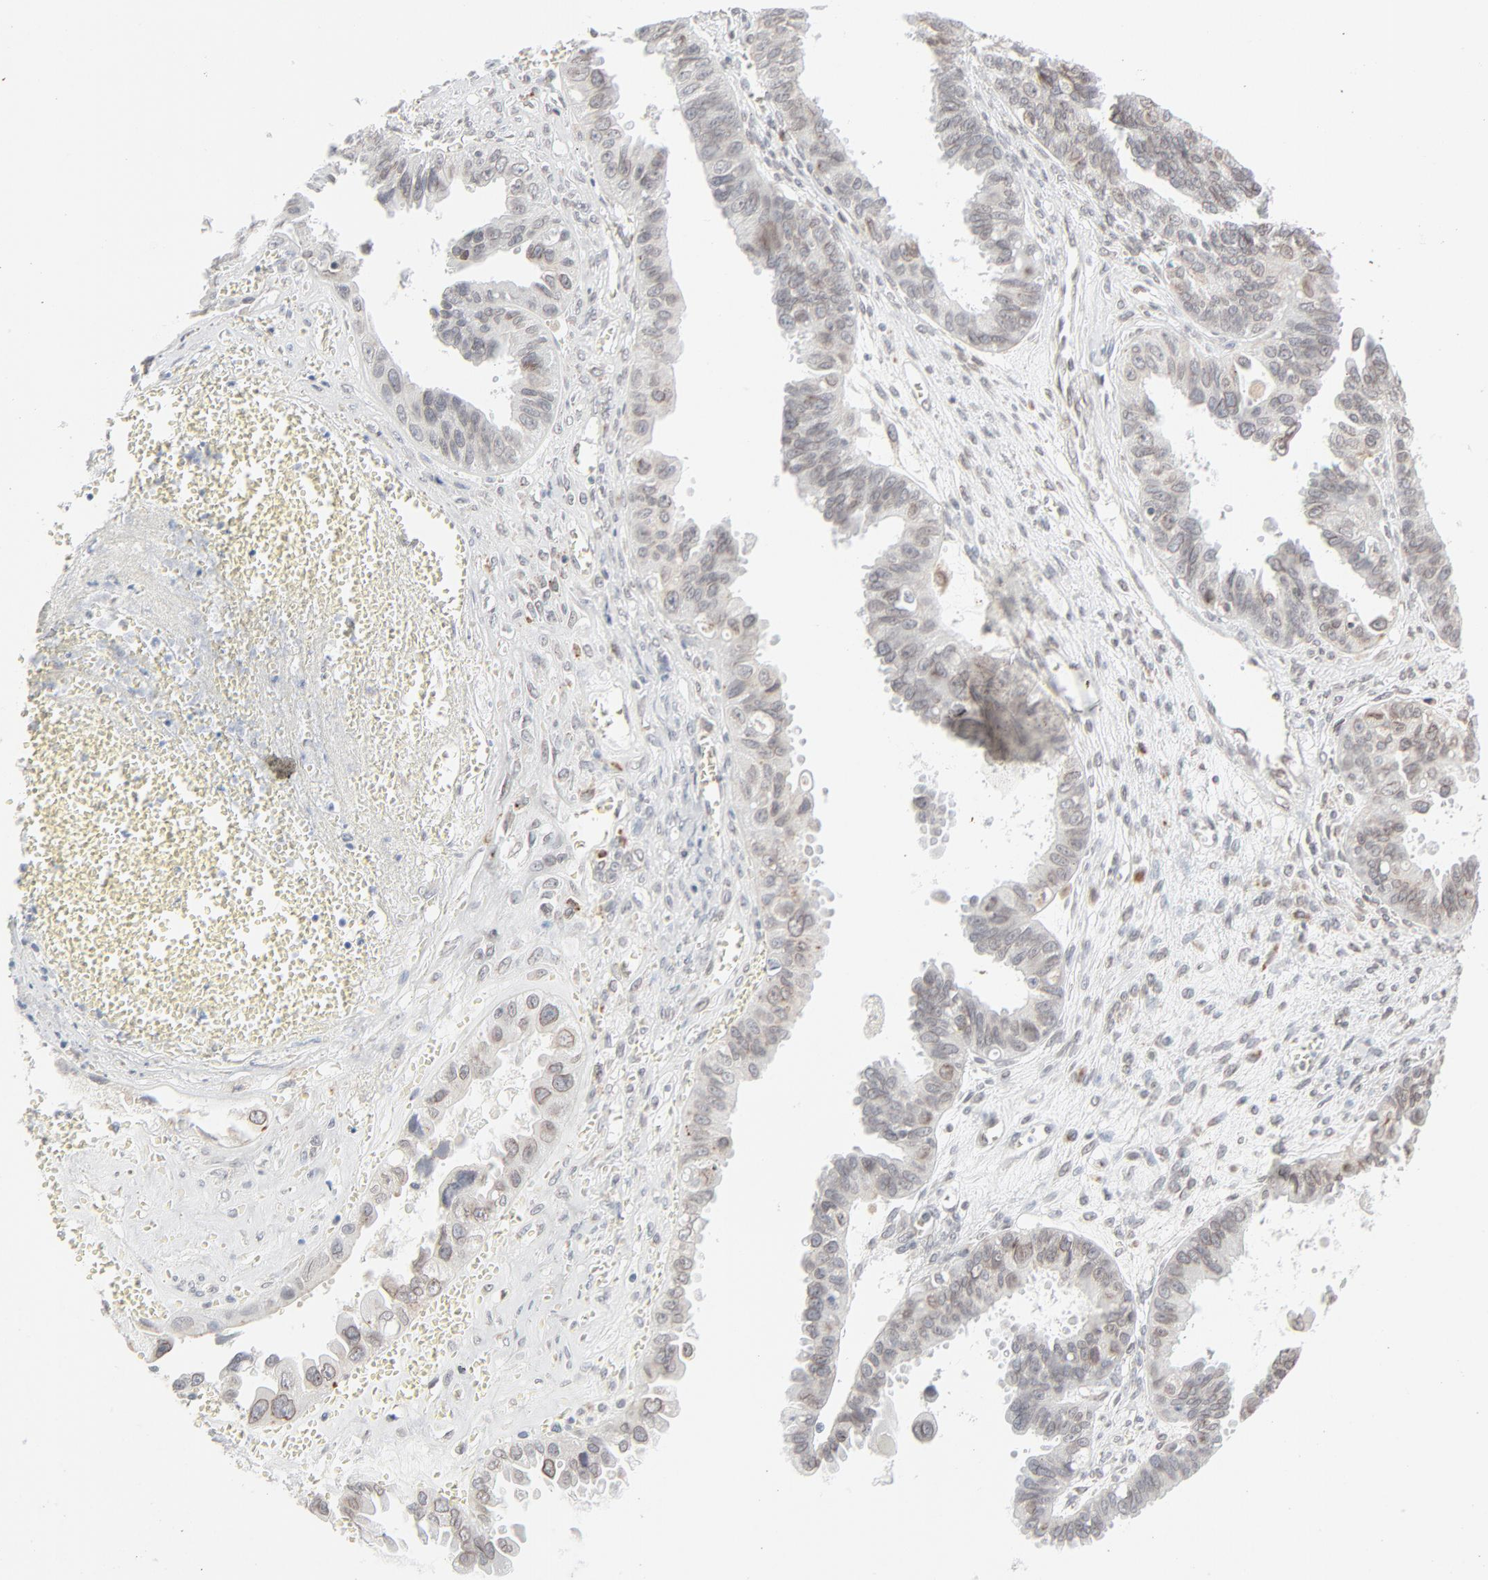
{"staining": {"intensity": "weak", "quantity": "<25%", "location": "cytoplasmic/membranous,nuclear"}, "tissue": "ovarian cancer", "cell_type": "Tumor cells", "image_type": "cancer", "snomed": [{"axis": "morphology", "description": "Carcinoma, endometroid"}, {"axis": "topography", "description": "Ovary"}], "caption": "IHC of ovarian endometroid carcinoma shows no positivity in tumor cells.", "gene": "MAD1L1", "patient": {"sex": "female", "age": 85}}